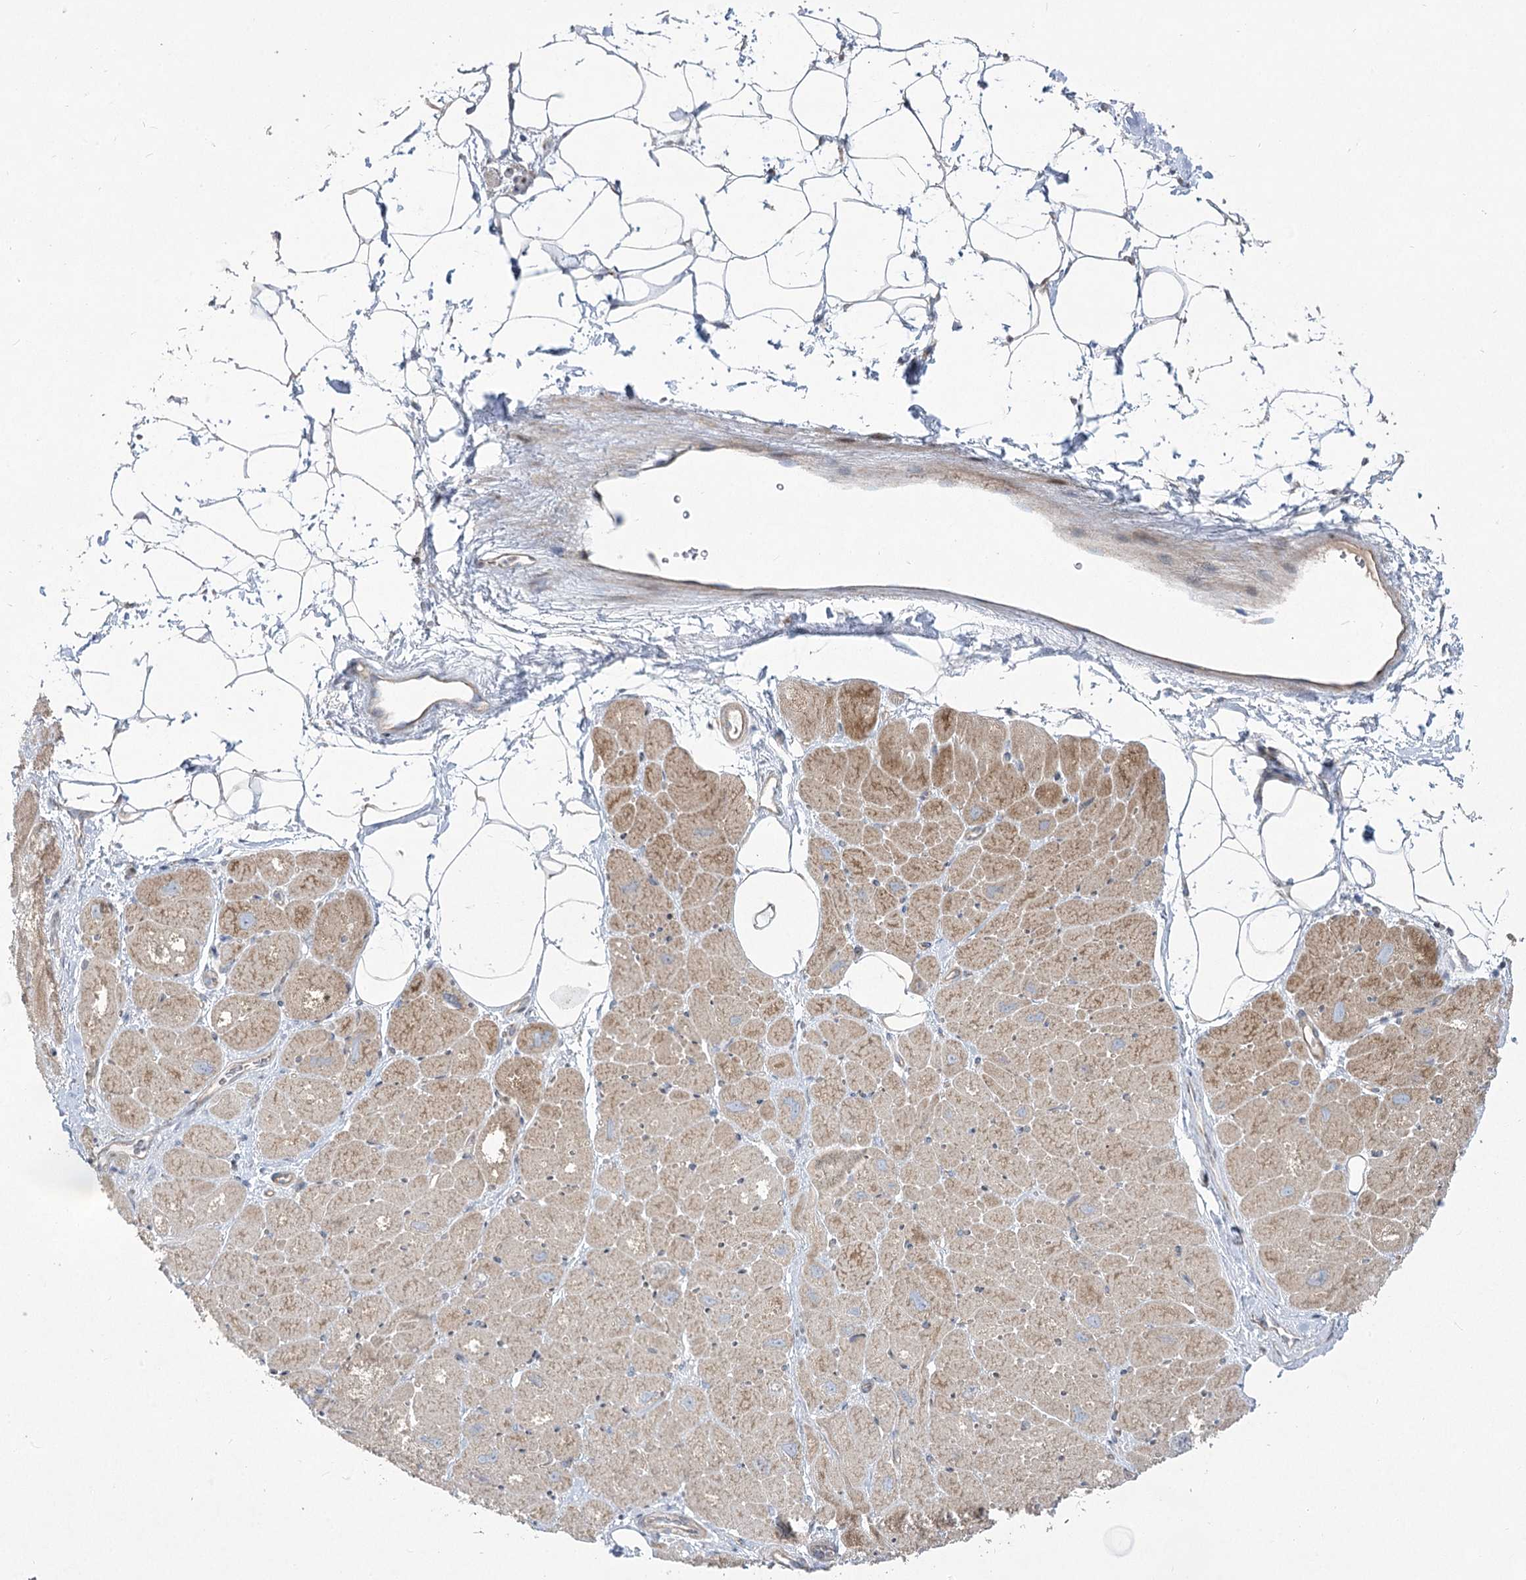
{"staining": {"intensity": "moderate", "quantity": "25%-75%", "location": "cytoplasmic/membranous"}, "tissue": "heart muscle", "cell_type": "Cardiomyocytes", "image_type": "normal", "snomed": [{"axis": "morphology", "description": "Normal tissue, NOS"}, {"axis": "topography", "description": "Heart"}], "caption": "Immunohistochemistry (IHC) staining of unremarkable heart muscle, which reveals medium levels of moderate cytoplasmic/membranous staining in approximately 25%-75% of cardiomyocytes indicating moderate cytoplasmic/membranous protein positivity. The staining was performed using DAB (3,3'-diaminobenzidine) (brown) for protein detection and nuclei were counterstained in hematoxylin (blue).", "gene": "CEP164", "patient": {"sex": "male", "age": 50}}